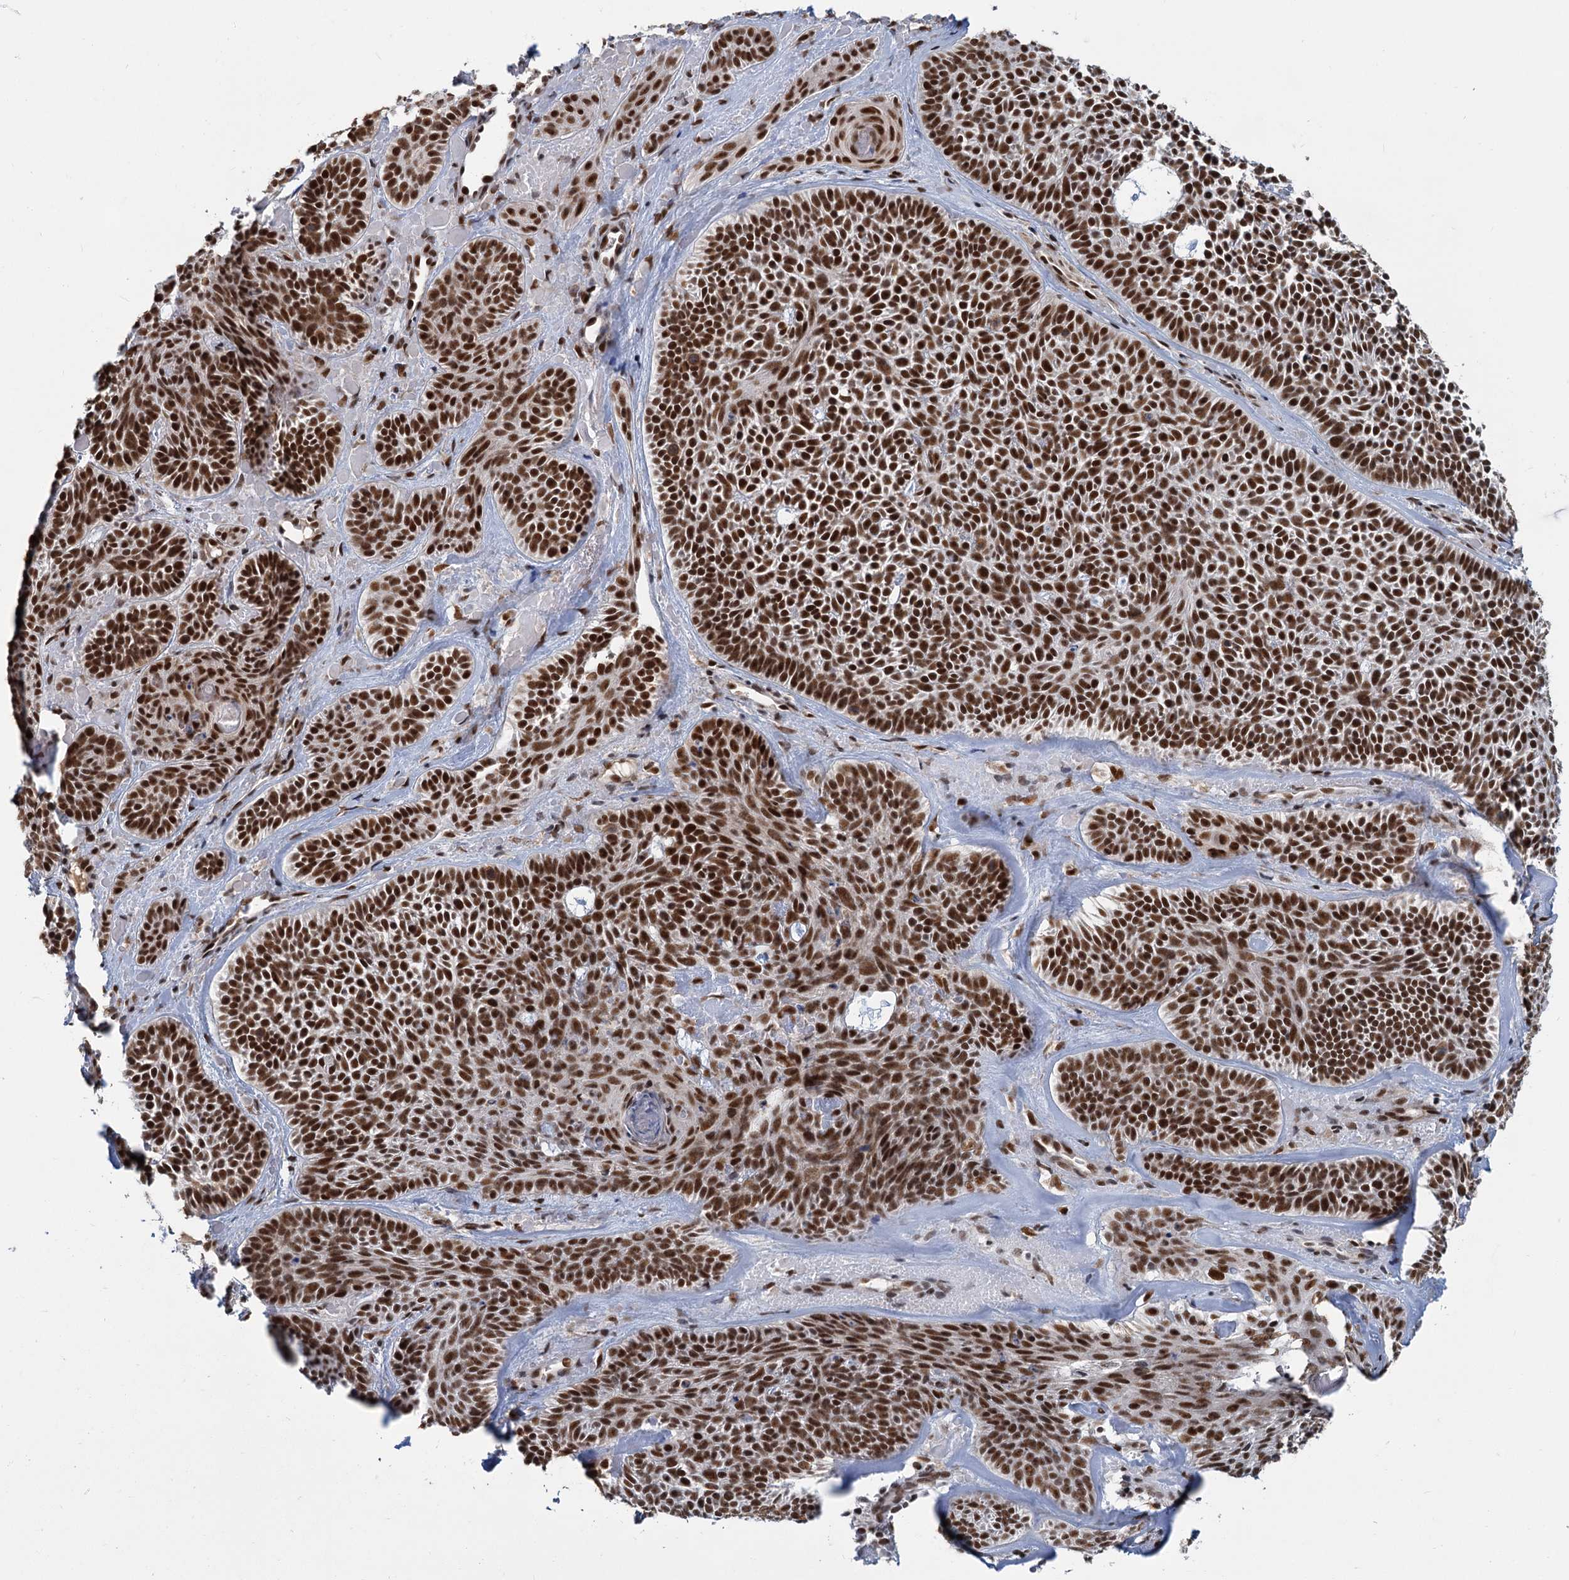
{"staining": {"intensity": "strong", "quantity": ">75%", "location": "nuclear"}, "tissue": "skin cancer", "cell_type": "Tumor cells", "image_type": "cancer", "snomed": [{"axis": "morphology", "description": "Basal cell carcinoma"}, {"axis": "topography", "description": "Skin"}], "caption": "Protein expression analysis of human basal cell carcinoma (skin) reveals strong nuclear staining in about >75% of tumor cells.", "gene": "WBP4", "patient": {"sex": "male", "age": 85}}